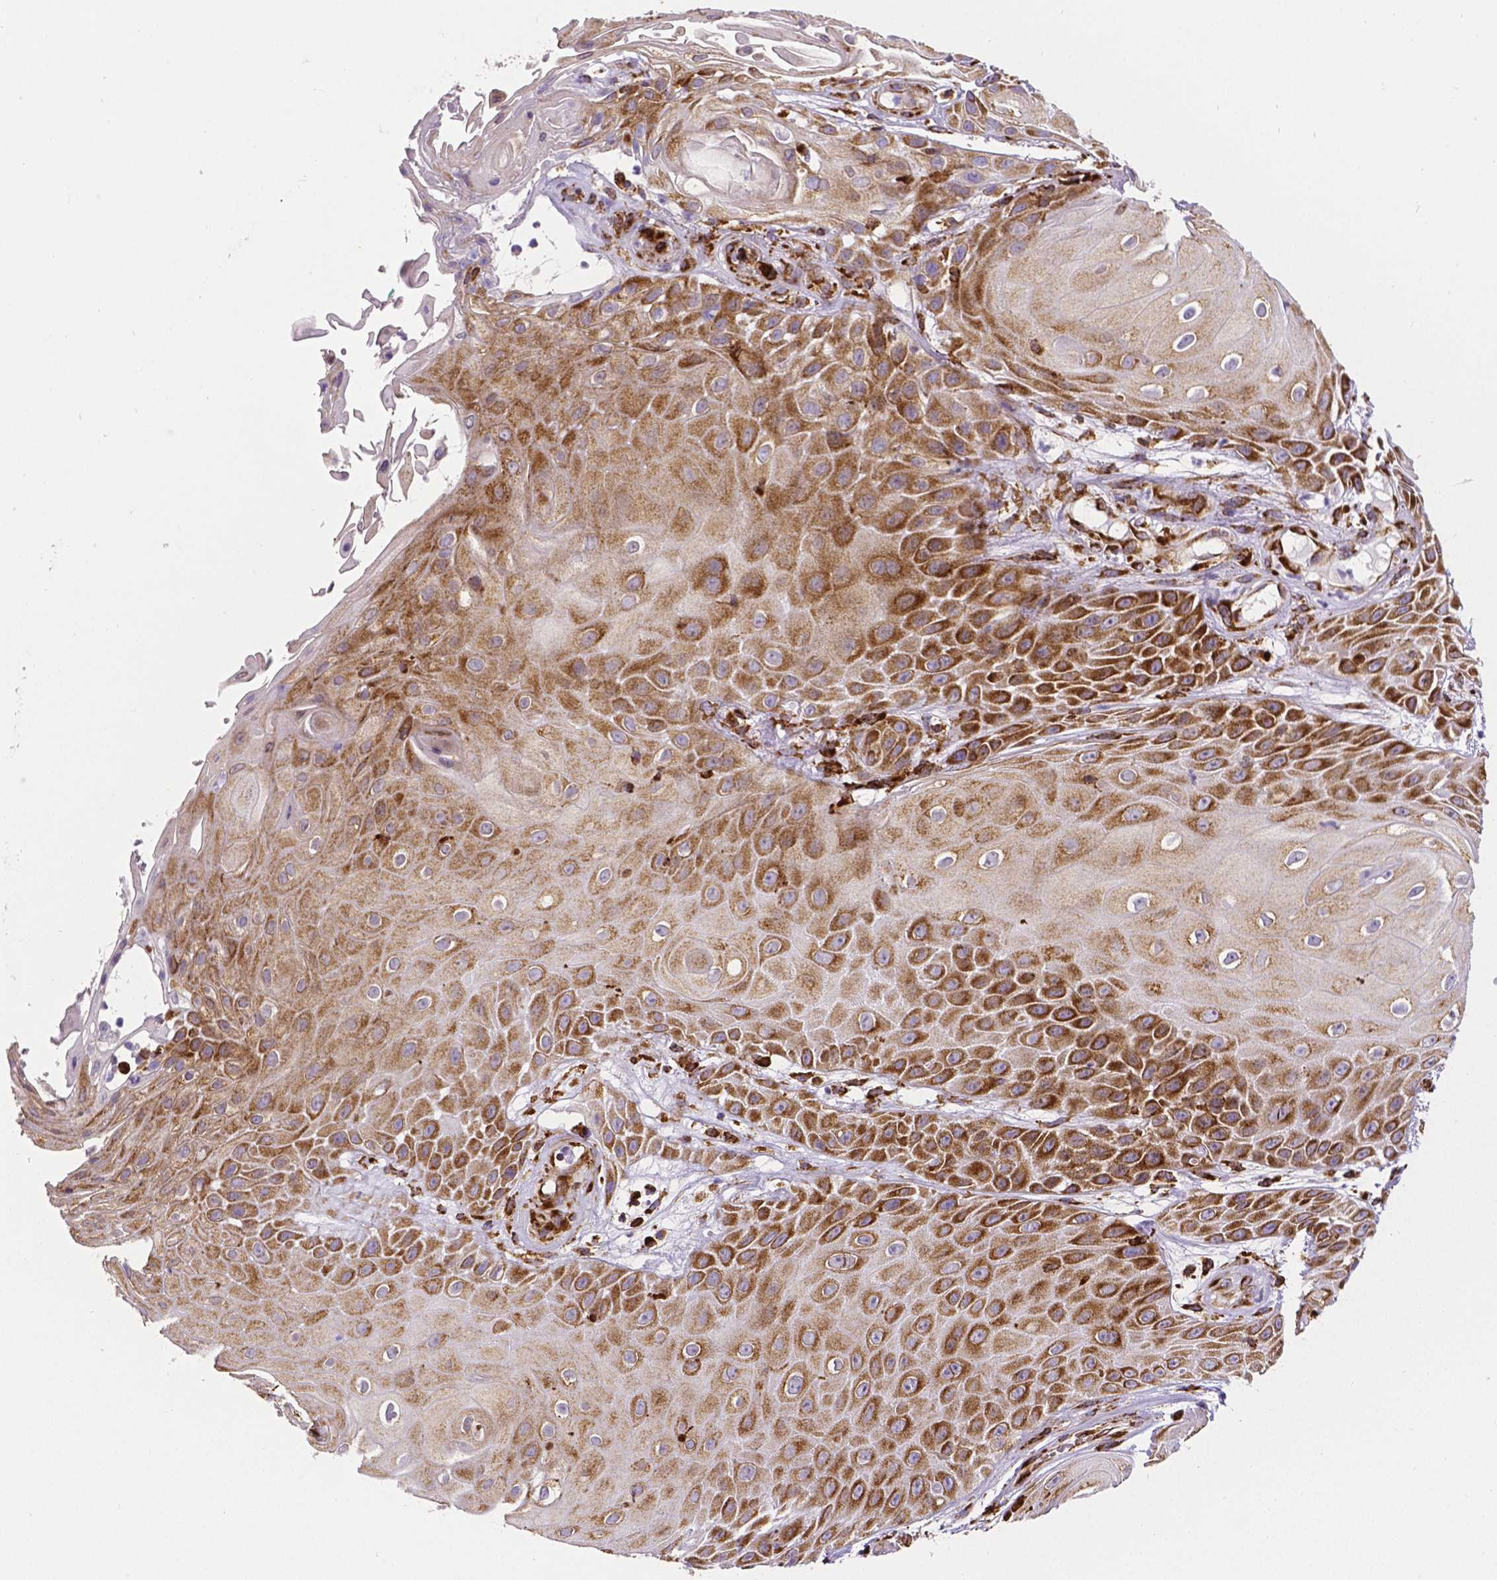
{"staining": {"intensity": "strong", "quantity": ">75%", "location": "cytoplasmic/membranous"}, "tissue": "skin cancer", "cell_type": "Tumor cells", "image_type": "cancer", "snomed": [{"axis": "morphology", "description": "Squamous cell carcinoma, NOS"}, {"axis": "topography", "description": "Skin"}], "caption": "A brown stain highlights strong cytoplasmic/membranous positivity of a protein in human skin cancer (squamous cell carcinoma) tumor cells. (Brightfield microscopy of DAB IHC at high magnification).", "gene": "MTDH", "patient": {"sex": "male", "age": 62}}